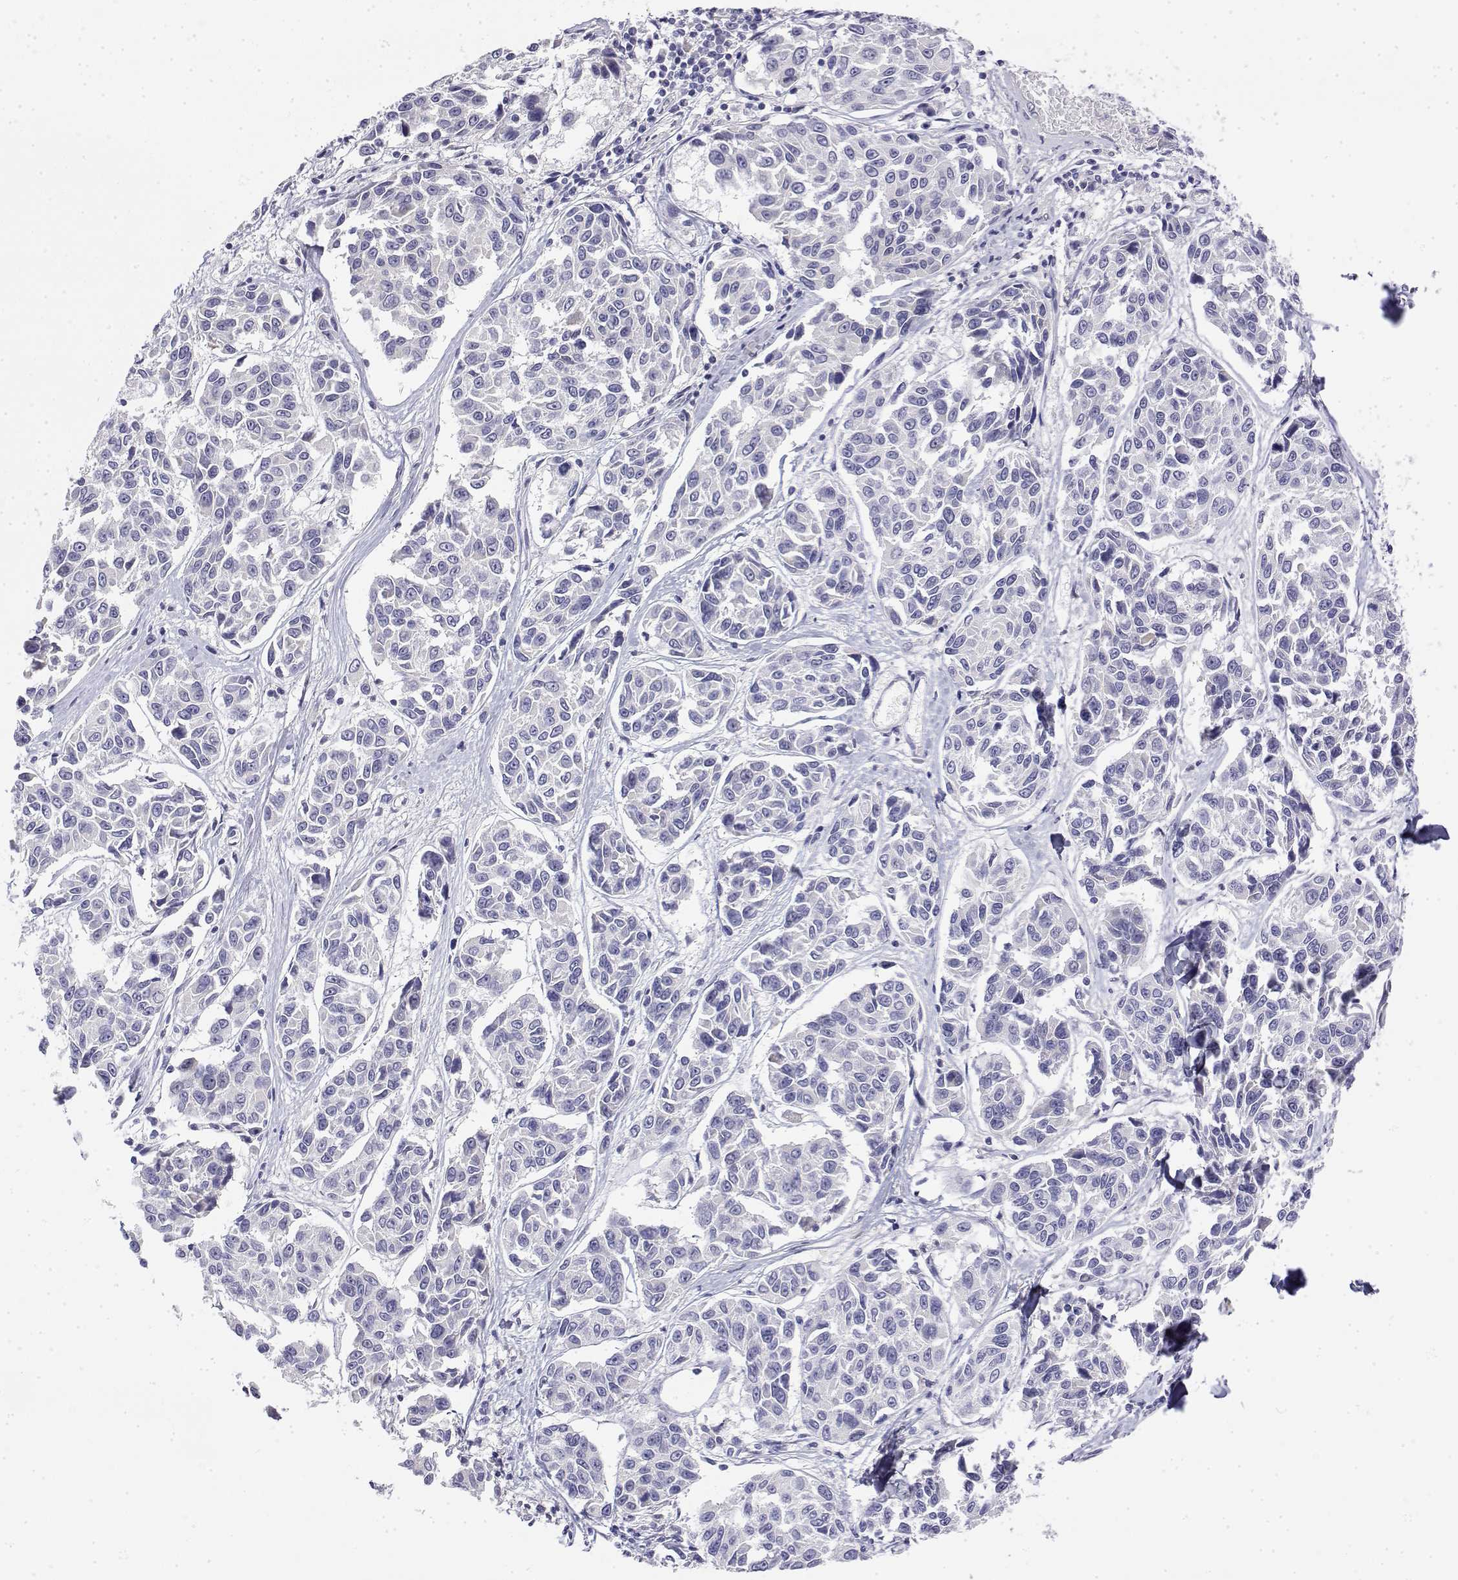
{"staining": {"intensity": "negative", "quantity": "none", "location": "none"}, "tissue": "melanoma", "cell_type": "Tumor cells", "image_type": "cancer", "snomed": [{"axis": "morphology", "description": "Malignant melanoma, NOS"}, {"axis": "topography", "description": "Skin"}], "caption": "Protein analysis of melanoma shows no significant staining in tumor cells.", "gene": "LY6D", "patient": {"sex": "female", "age": 66}}